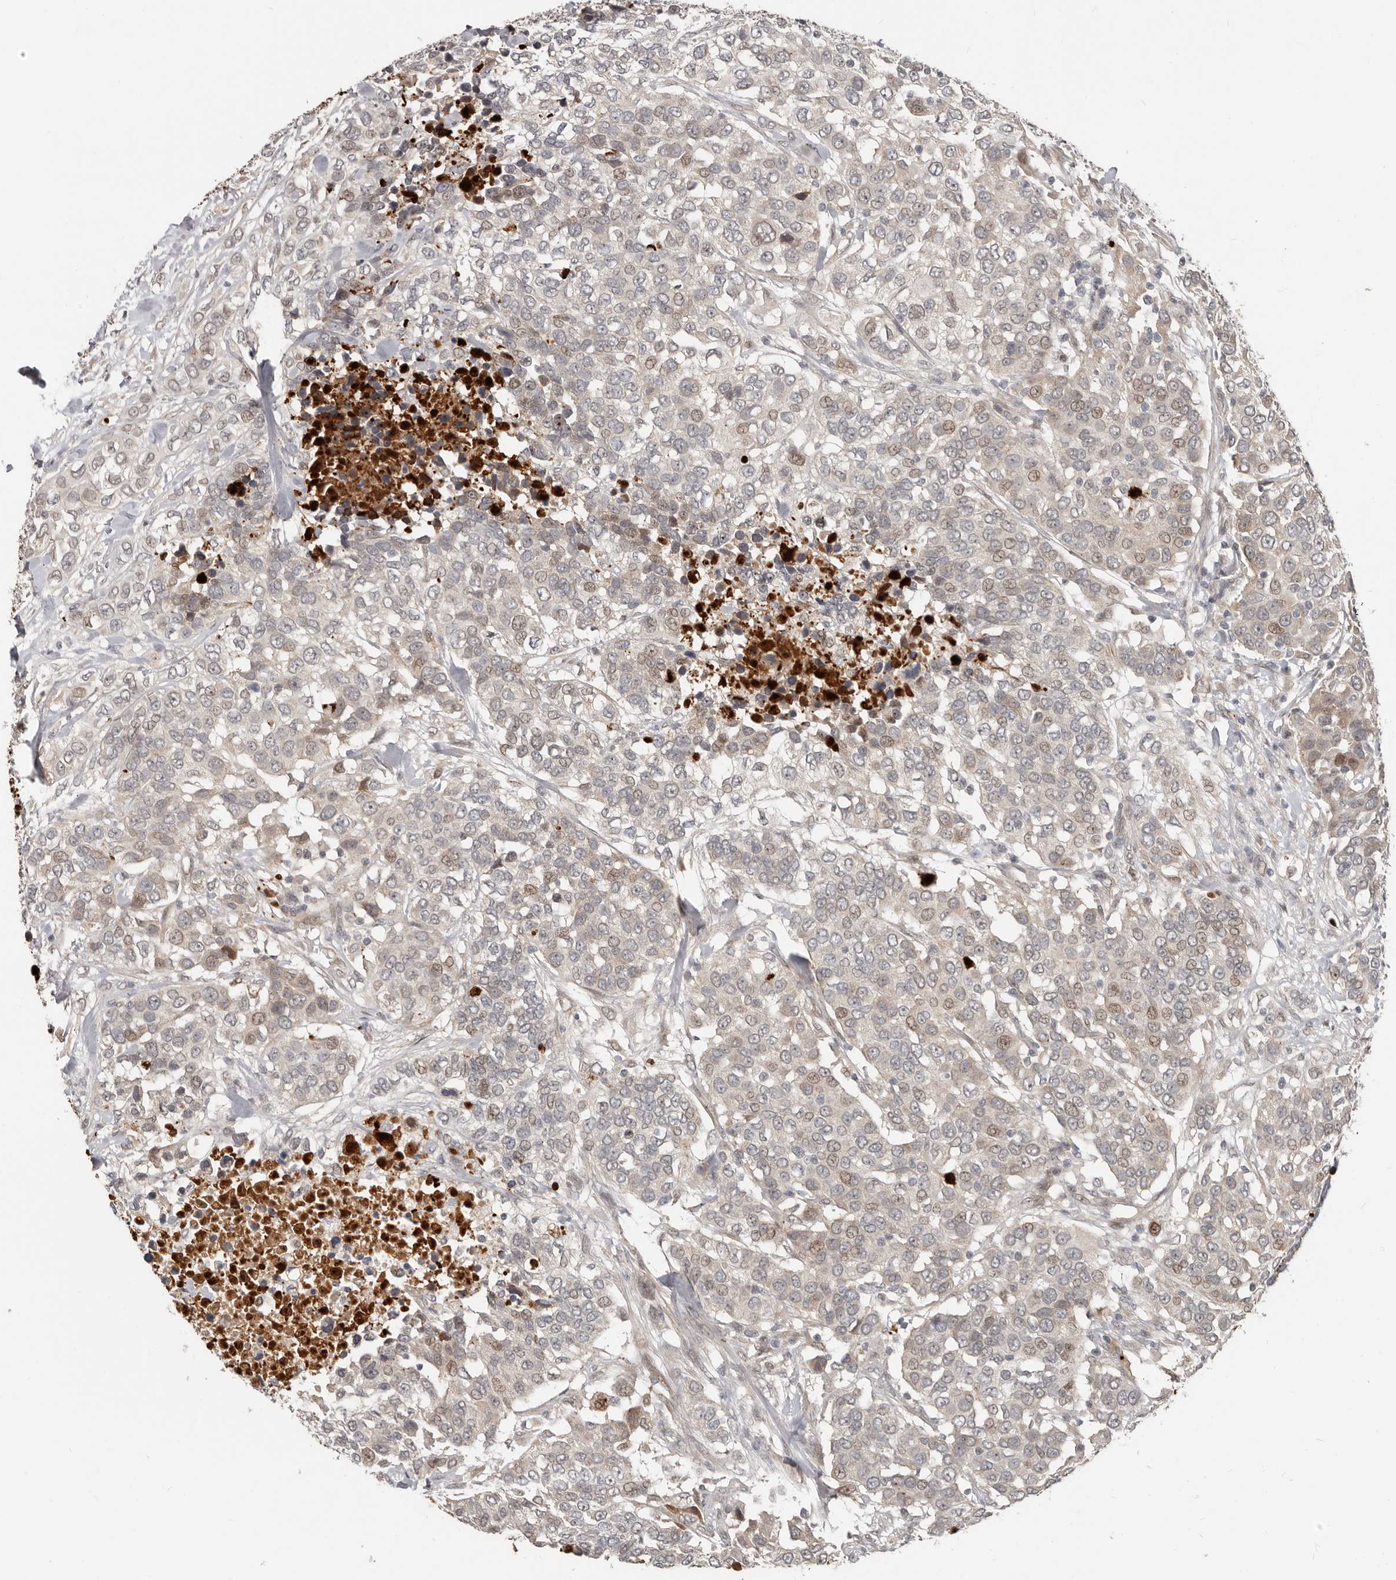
{"staining": {"intensity": "moderate", "quantity": "<25%", "location": "nuclear"}, "tissue": "urothelial cancer", "cell_type": "Tumor cells", "image_type": "cancer", "snomed": [{"axis": "morphology", "description": "Urothelial carcinoma, High grade"}, {"axis": "topography", "description": "Urinary bladder"}], "caption": "Immunohistochemistry photomicrograph of neoplastic tissue: urothelial cancer stained using immunohistochemistry demonstrates low levels of moderate protein expression localized specifically in the nuclear of tumor cells, appearing as a nuclear brown color.", "gene": "APOL6", "patient": {"sex": "female", "age": 80}}